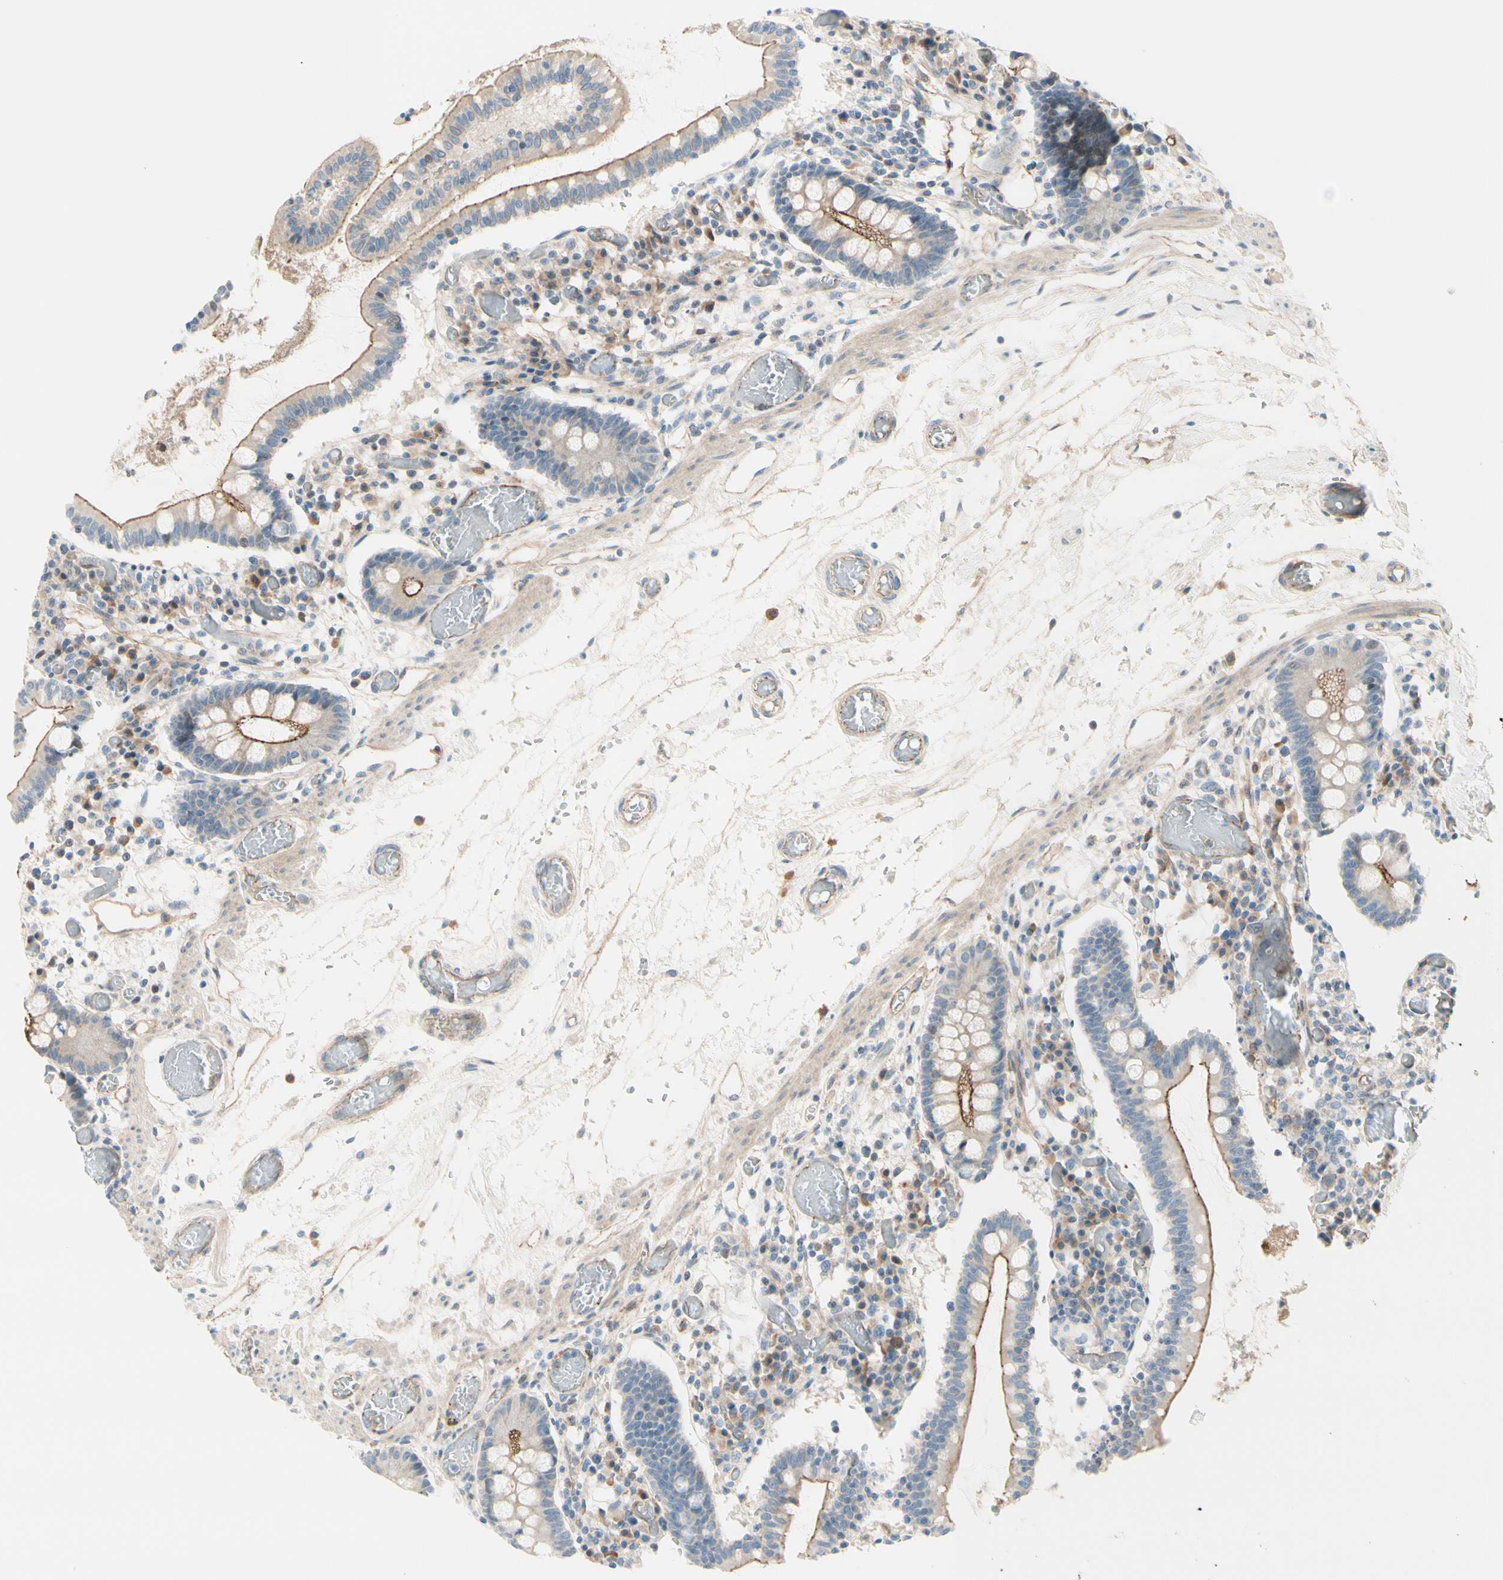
{"staining": {"intensity": "moderate", "quantity": ">75%", "location": "cytoplasmic/membranous"}, "tissue": "small intestine", "cell_type": "Glandular cells", "image_type": "normal", "snomed": [{"axis": "morphology", "description": "Normal tissue, NOS"}, {"axis": "topography", "description": "Small intestine"}], "caption": "Normal small intestine shows moderate cytoplasmic/membranous positivity in approximately >75% of glandular cells, visualized by immunohistochemistry. The staining was performed using DAB to visualize the protein expression in brown, while the nuclei were stained in blue with hematoxylin (Magnification: 20x).", "gene": "TJP1", "patient": {"sex": "female", "age": 61}}